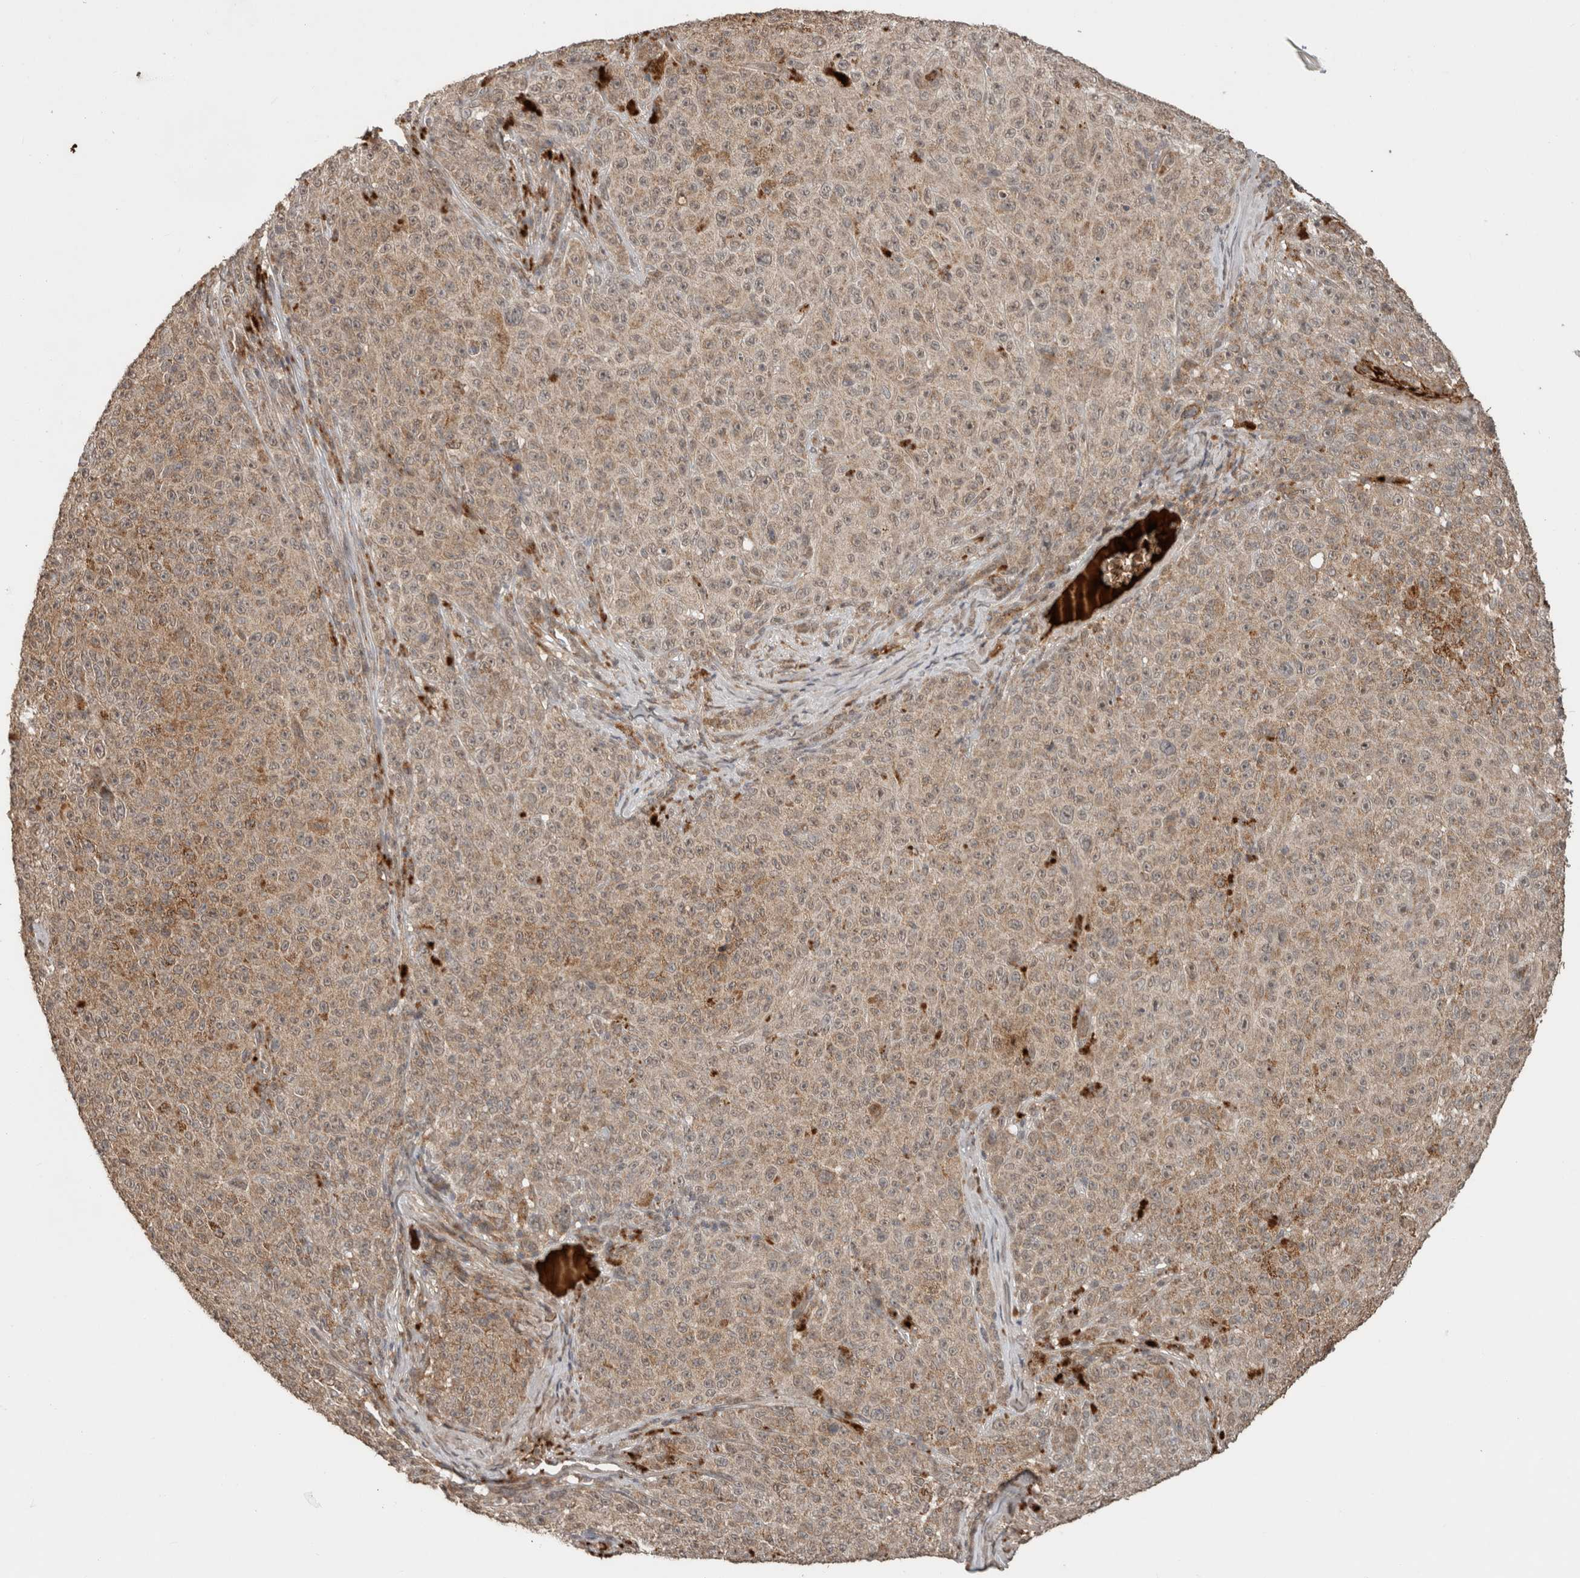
{"staining": {"intensity": "weak", "quantity": ">75%", "location": "cytoplasmic/membranous"}, "tissue": "melanoma", "cell_type": "Tumor cells", "image_type": "cancer", "snomed": [{"axis": "morphology", "description": "Malignant melanoma, NOS"}, {"axis": "topography", "description": "Skin"}], "caption": "Immunohistochemistry (IHC) micrograph of neoplastic tissue: human malignant melanoma stained using IHC reveals low levels of weak protein expression localized specifically in the cytoplasmic/membranous of tumor cells, appearing as a cytoplasmic/membranous brown color.", "gene": "FAM3A", "patient": {"sex": "female", "age": 82}}